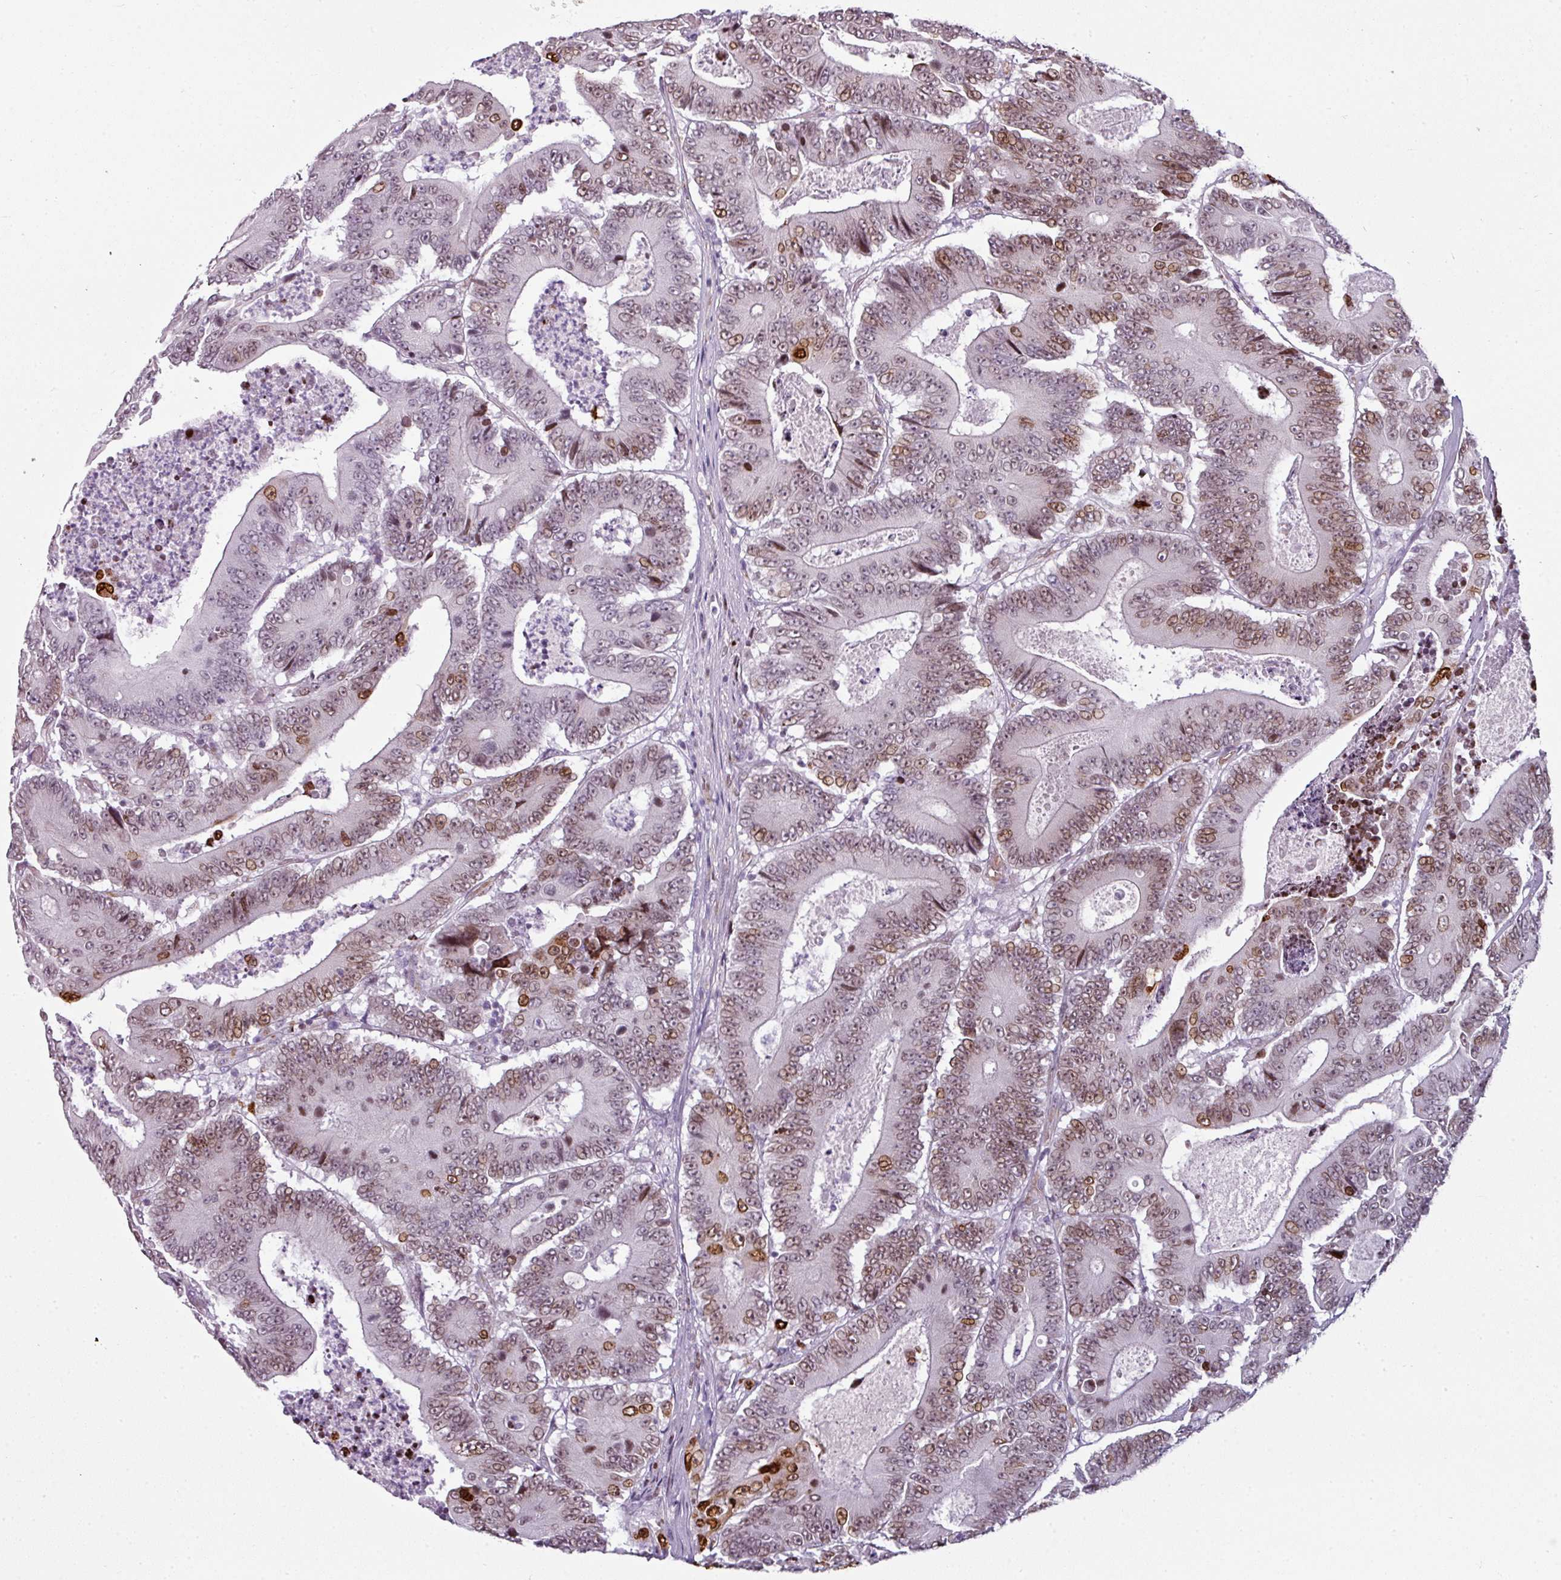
{"staining": {"intensity": "moderate", "quantity": "25%-75%", "location": "nuclear"}, "tissue": "colorectal cancer", "cell_type": "Tumor cells", "image_type": "cancer", "snomed": [{"axis": "morphology", "description": "Adenocarcinoma, NOS"}, {"axis": "topography", "description": "Colon"}], "caption": "Immunohistochemical staining of colorectal cancer (adenocarcinoma) demonstrates medium levels of moderate nuclear staining in approximately 25%-75% of tumor cells.", "gene": "SYT8", "patient": {"sex": "male", "age": 83}}